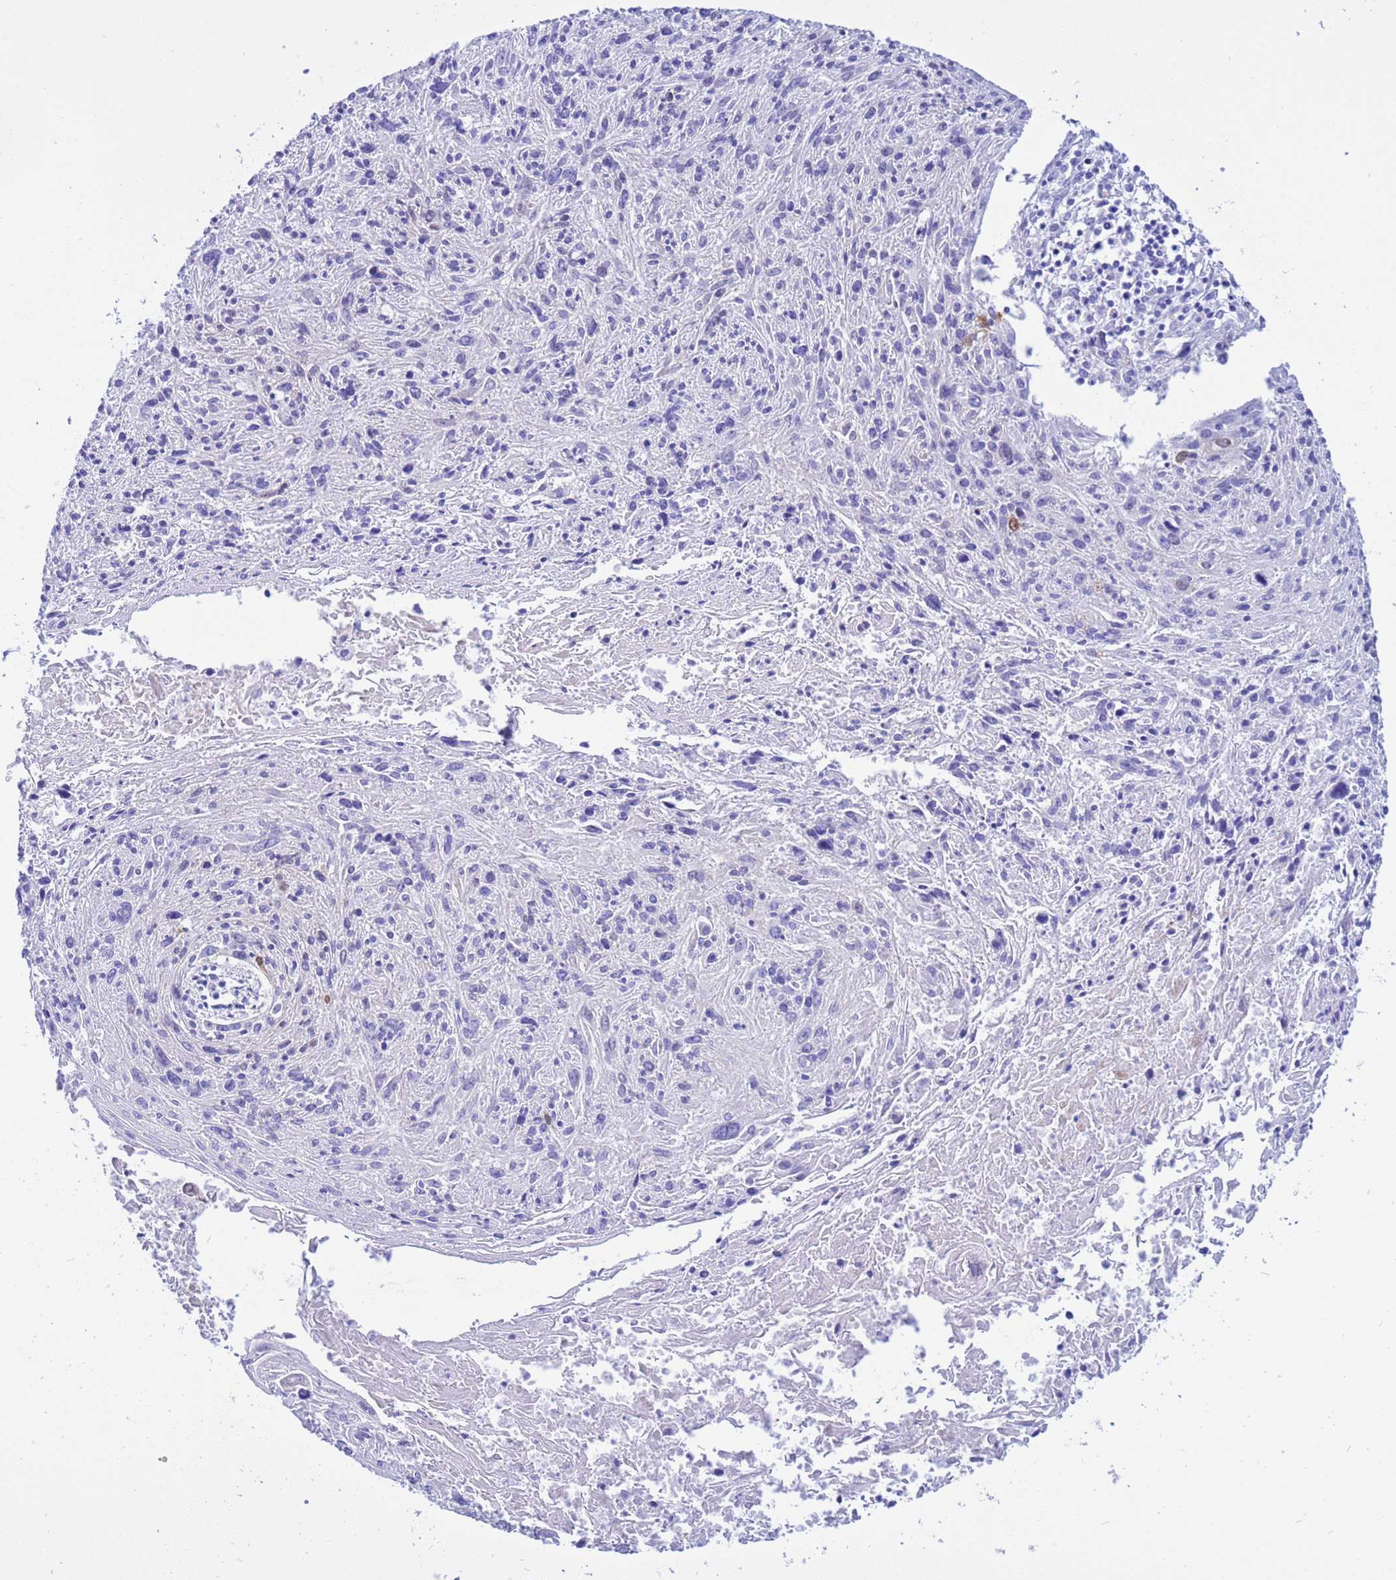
{"staining": {"intensity": "negative", "quantity": "none", "location": "none"}, "tissue": "cervical cancer", "cell_type": "Tumor cells", "image_type": "cancer", "snomed": [{"axis": "morphology", "description": "Squamous cell carcinoma, NOS"}, {"axis": "topography", "description": "Cervix"}], "caption": "Immunohistochemistry (IHC) image of neoplastic tissue: human cervical cancer stained with DAB (3,3'-diaminobenzidine) reveals no significant protein staining in tumor cells.", "gene": "AKR1C2", "patient": {"sex": "female", "age": 51}}